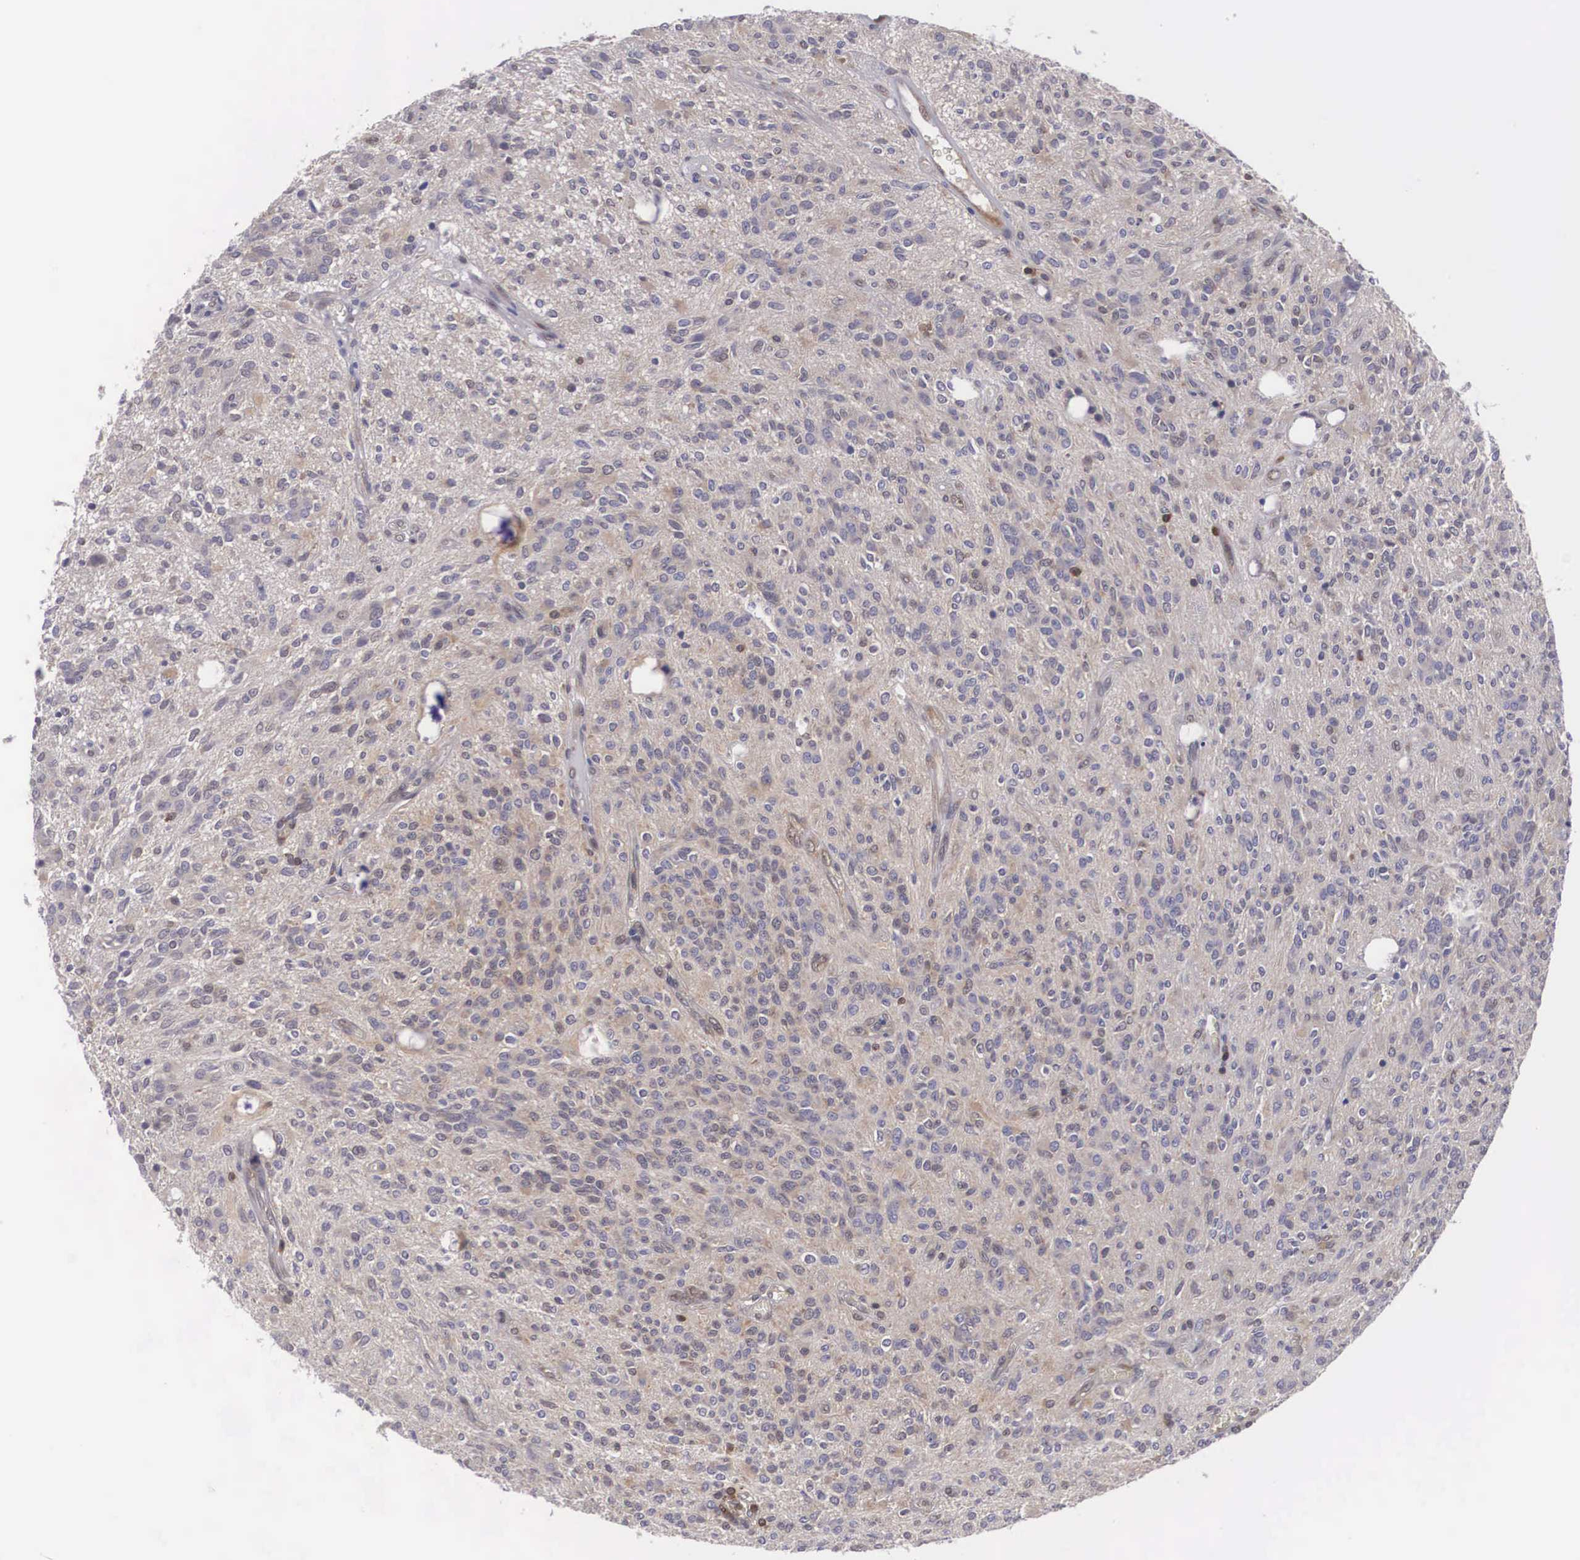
{"staining": {"intensity": "negative", "quantity": "none", "location": "none"}, "tissue": "glioma", "cell_type": "Tumor cells", "image_type": "cancer", "snomed": [{"axis": "morphology", "description": "Glioma, malignant, Low grade"}, {"axis": "topography", "description": "Brain"}], "caption": "This is an immunohistochemistry micrograph of malignant glioma (low-grade). There is no positivity in tumor cells.", "gene": "ADSL", "patient": {"sex": "female", "age": 15}}